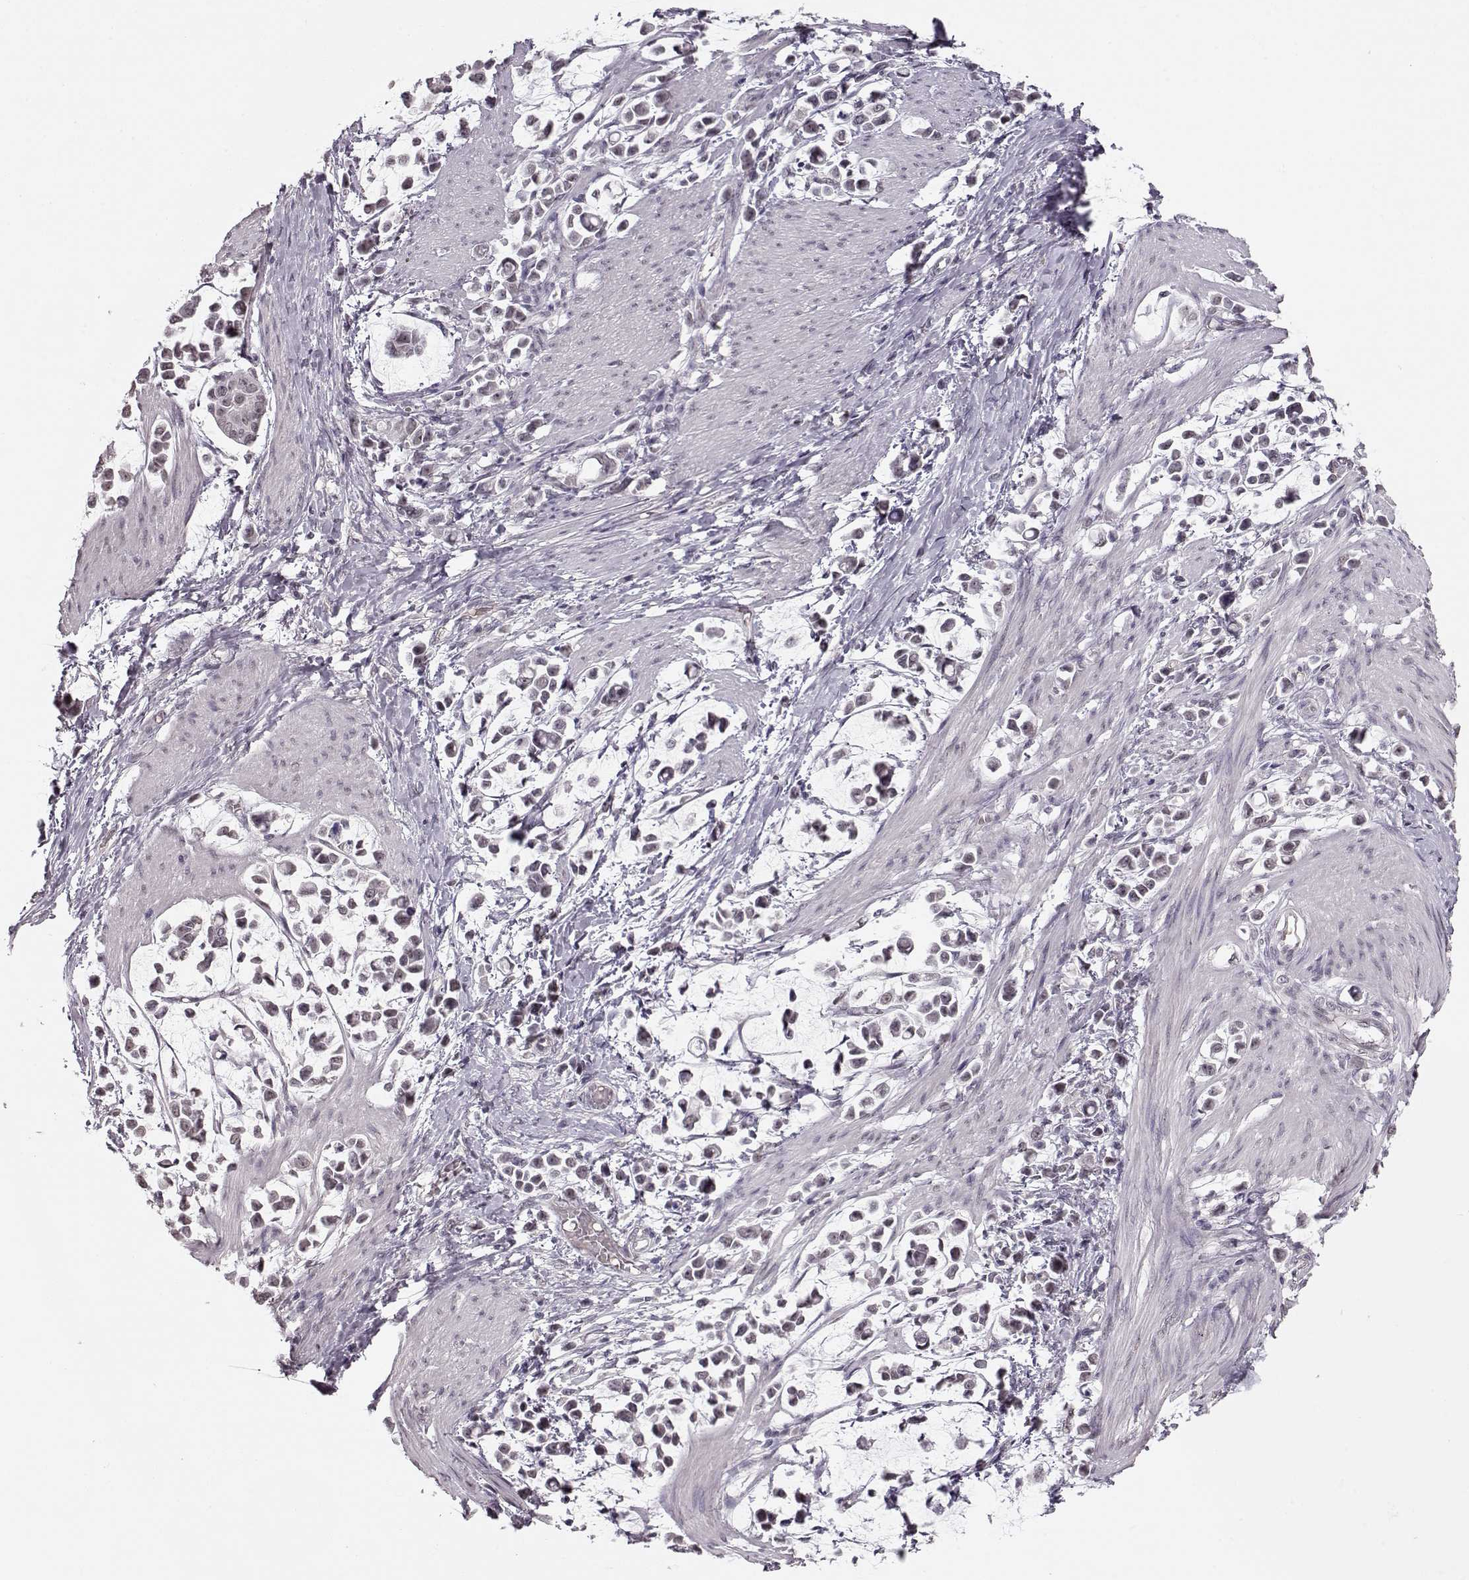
{"staining": {"intensity": "weak", "quantity": "<25%", "location": "nuclear"}, "tissue": "stomach cancer", "cell_type": "Tumor cells", "image_type": "cancer", "snomed": [{"axis": "morphology", "description": "Adenocarcinoma, NOS"}, {"axis": "topography", "description": "Stomach"}], "caption": "Tumor cells are negative for protein expression in human stomach cancer (adenocarcinoma). (DAB immunohistochemistry (IHC) visualized using brightfield microscopy, high magnification).", "gene": "PCP4", "patient": {"sex": "male", "age": 82}}